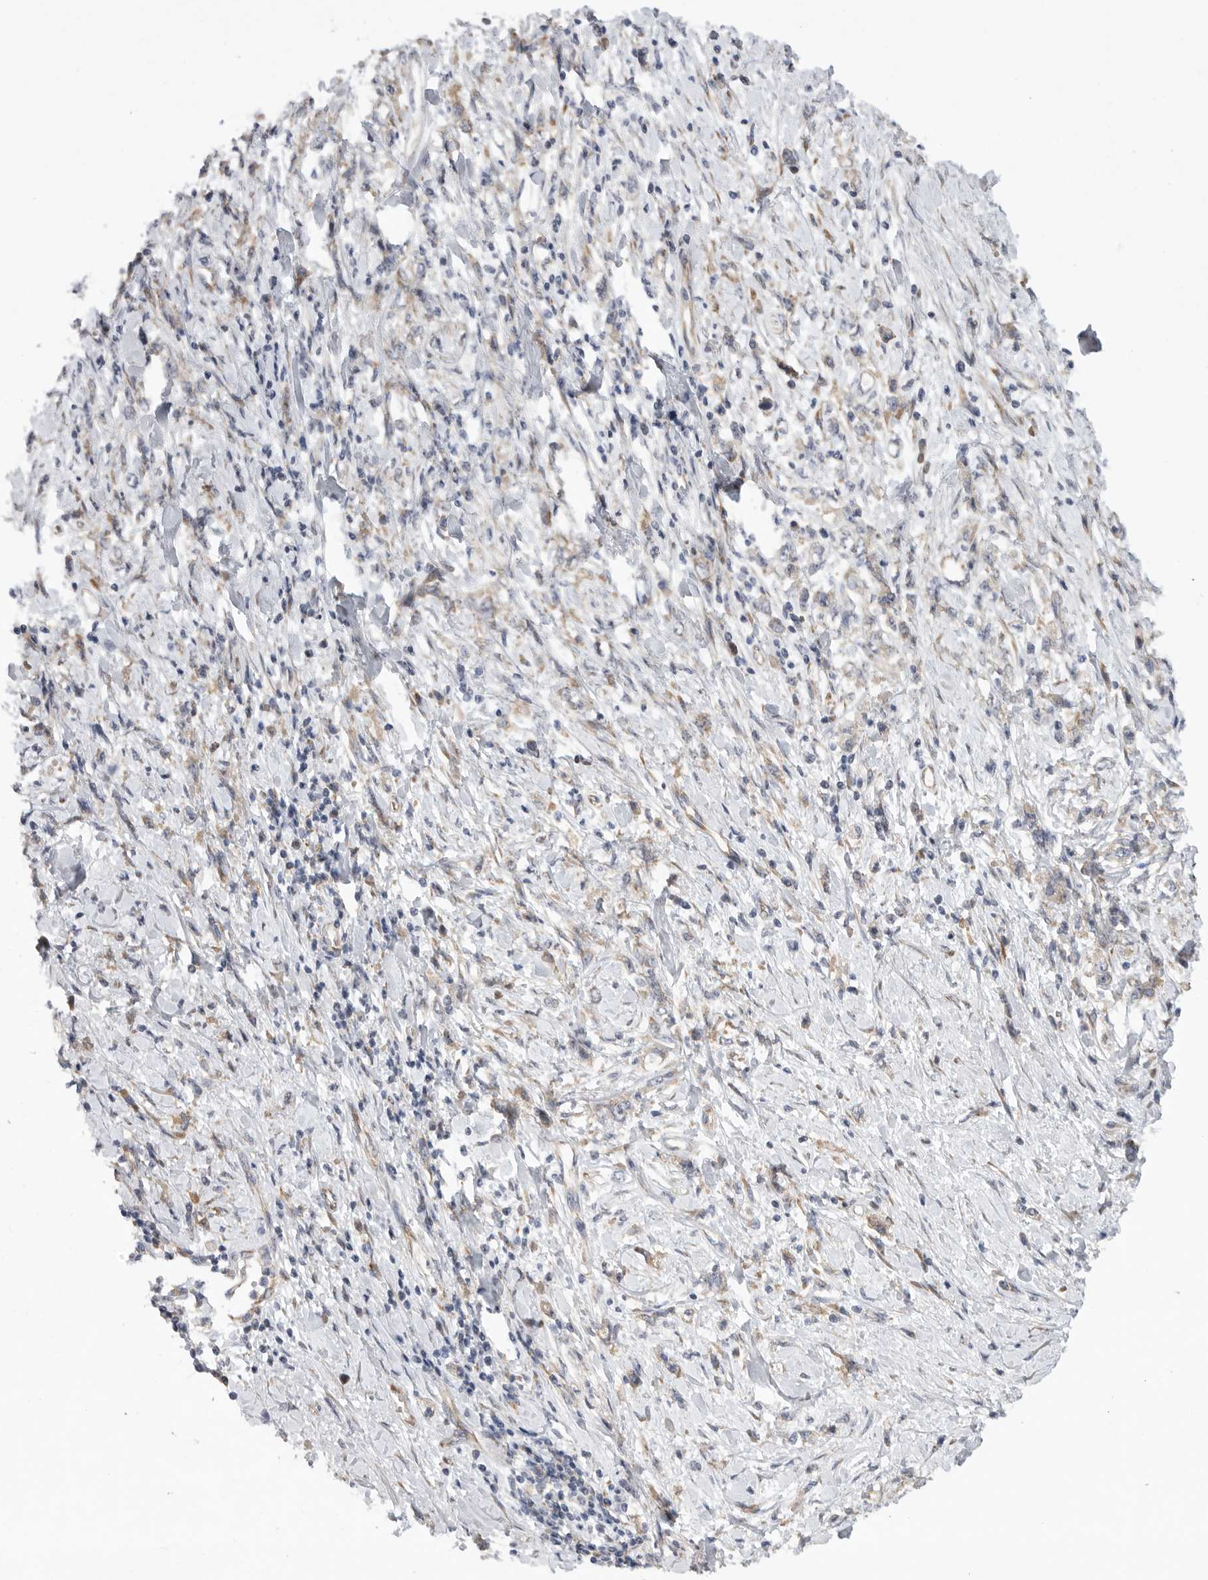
{"staining": {"intensity": "negative", "quantity": "none", "location": "none"}, "tissue": "stomach cancer", "cell_type": "Tumor cells", "image_type": "cancer", "snomed": [{"axis": "morphology", "description": "Adenocarcinoma, NOS"}, {"axis": "topography", "description": "Stomach"}], "caption": "DAB (3,3'-diaminobenzidine) immunohistochemical staining of stomach cancer demonstrates no significant staining in tumor cells. The staining is performed using DAB (3,3'-diaminobenzidine) brown chromogen with nuclei counter-stained in using hematoxylin.", "gene": "FBXO43", "patient": {"sex": "female", "age": 76}}